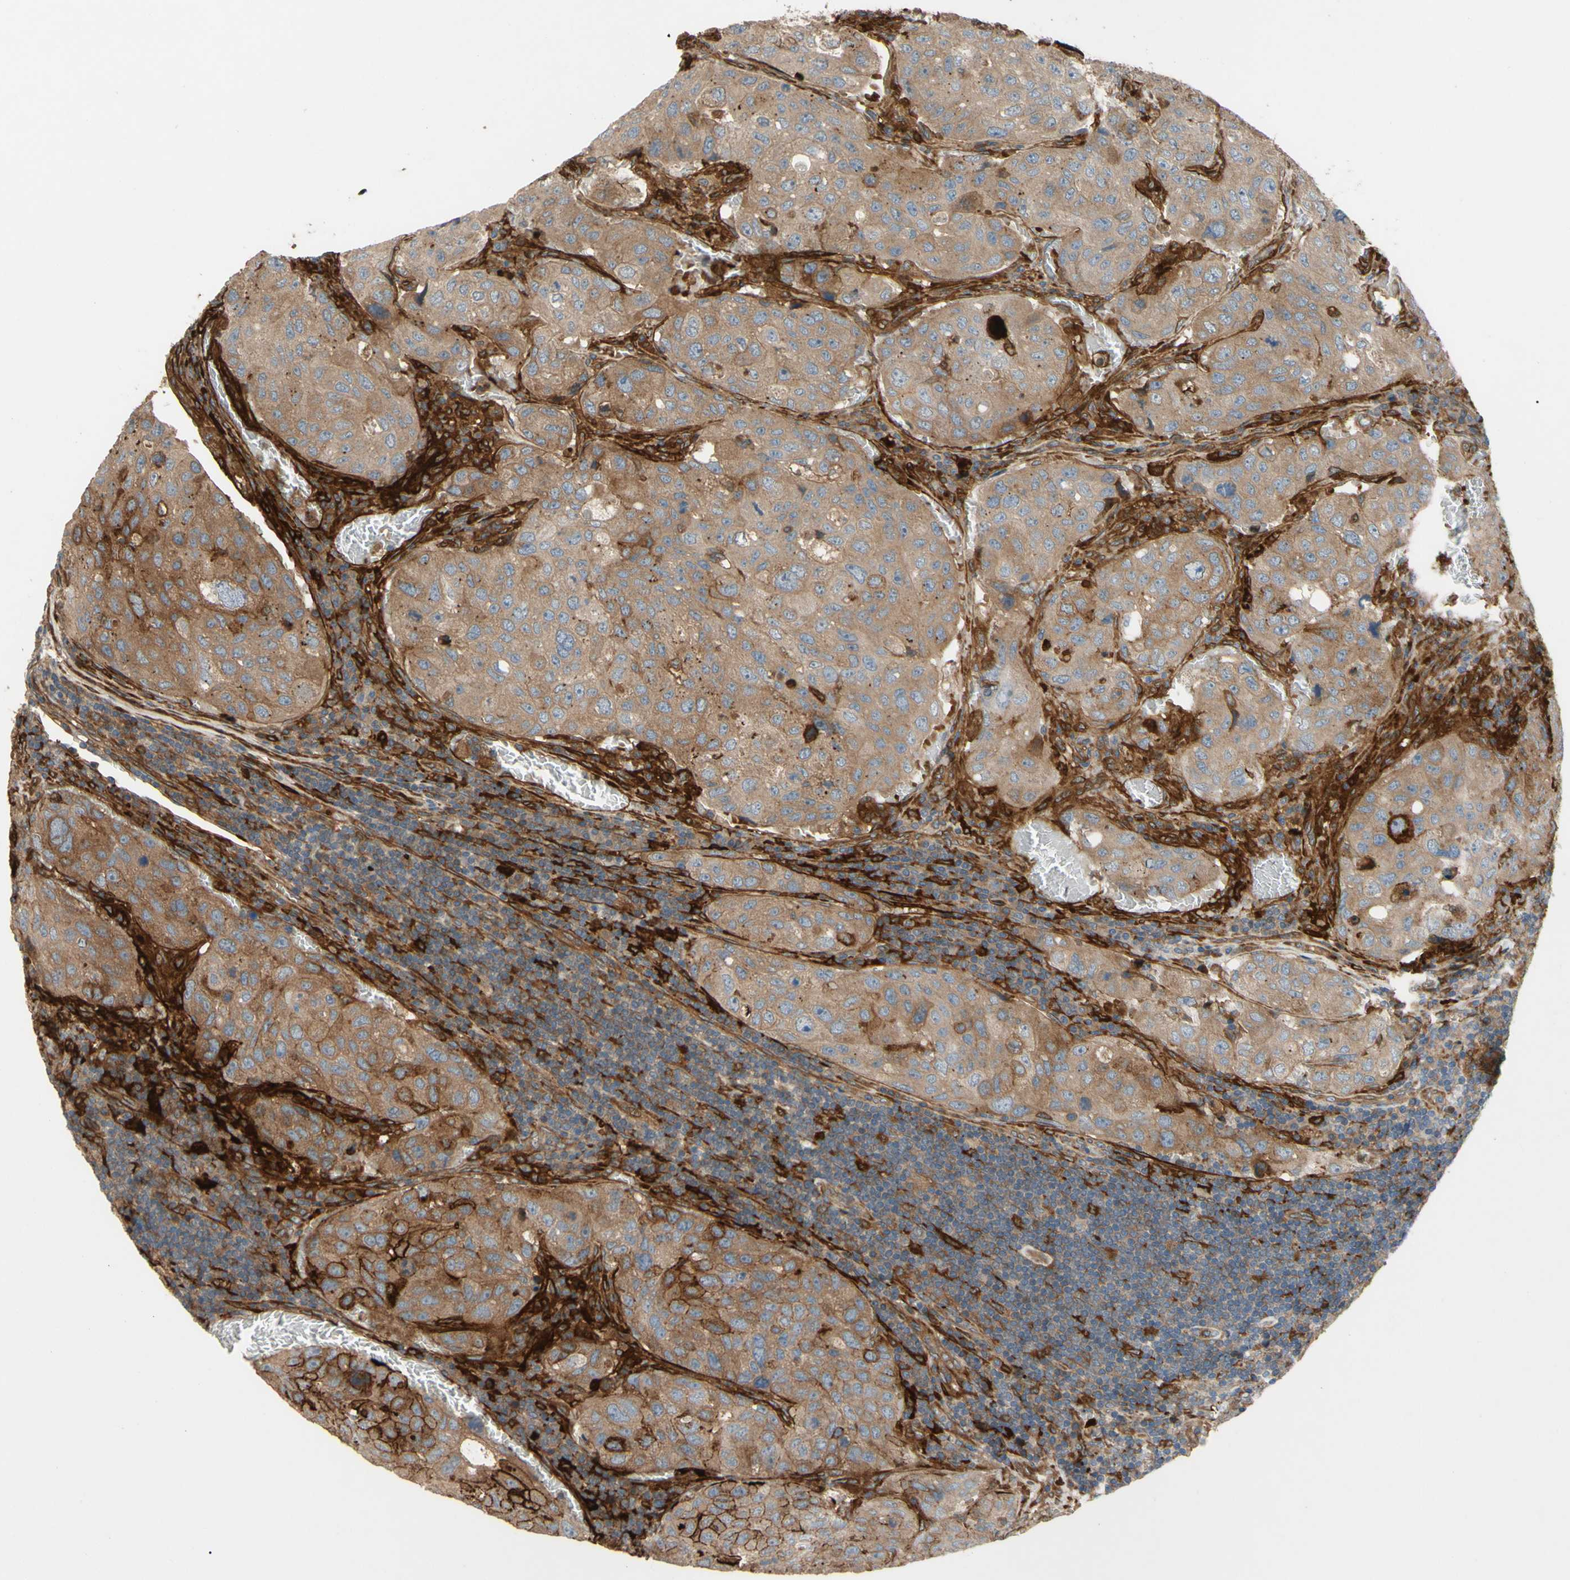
{"staining": {"intensity": "moderate", "quantity": ">75%", "location": "cytoplasmic/membranous"}, "tissue": "urothelial cancer", "cell_type": "Tumor cells", "image_type": "cancer", "snomed": [{"axis": "morphology", "description": "Urothelial carcinoma, High grade"}, {"axis": "topography", "description": "Lymph node"}, {"axis": "topography", "description": "Urinary bladder"}], "caption": "Immunohistochemical staining of human urothelial cancer shows medium levels of moderate cytoplasmic/membranous expression in approximately >75% of tumor cells.", "gene": "SPTLC1", "patient": {"sex": "male", "age": 51}}